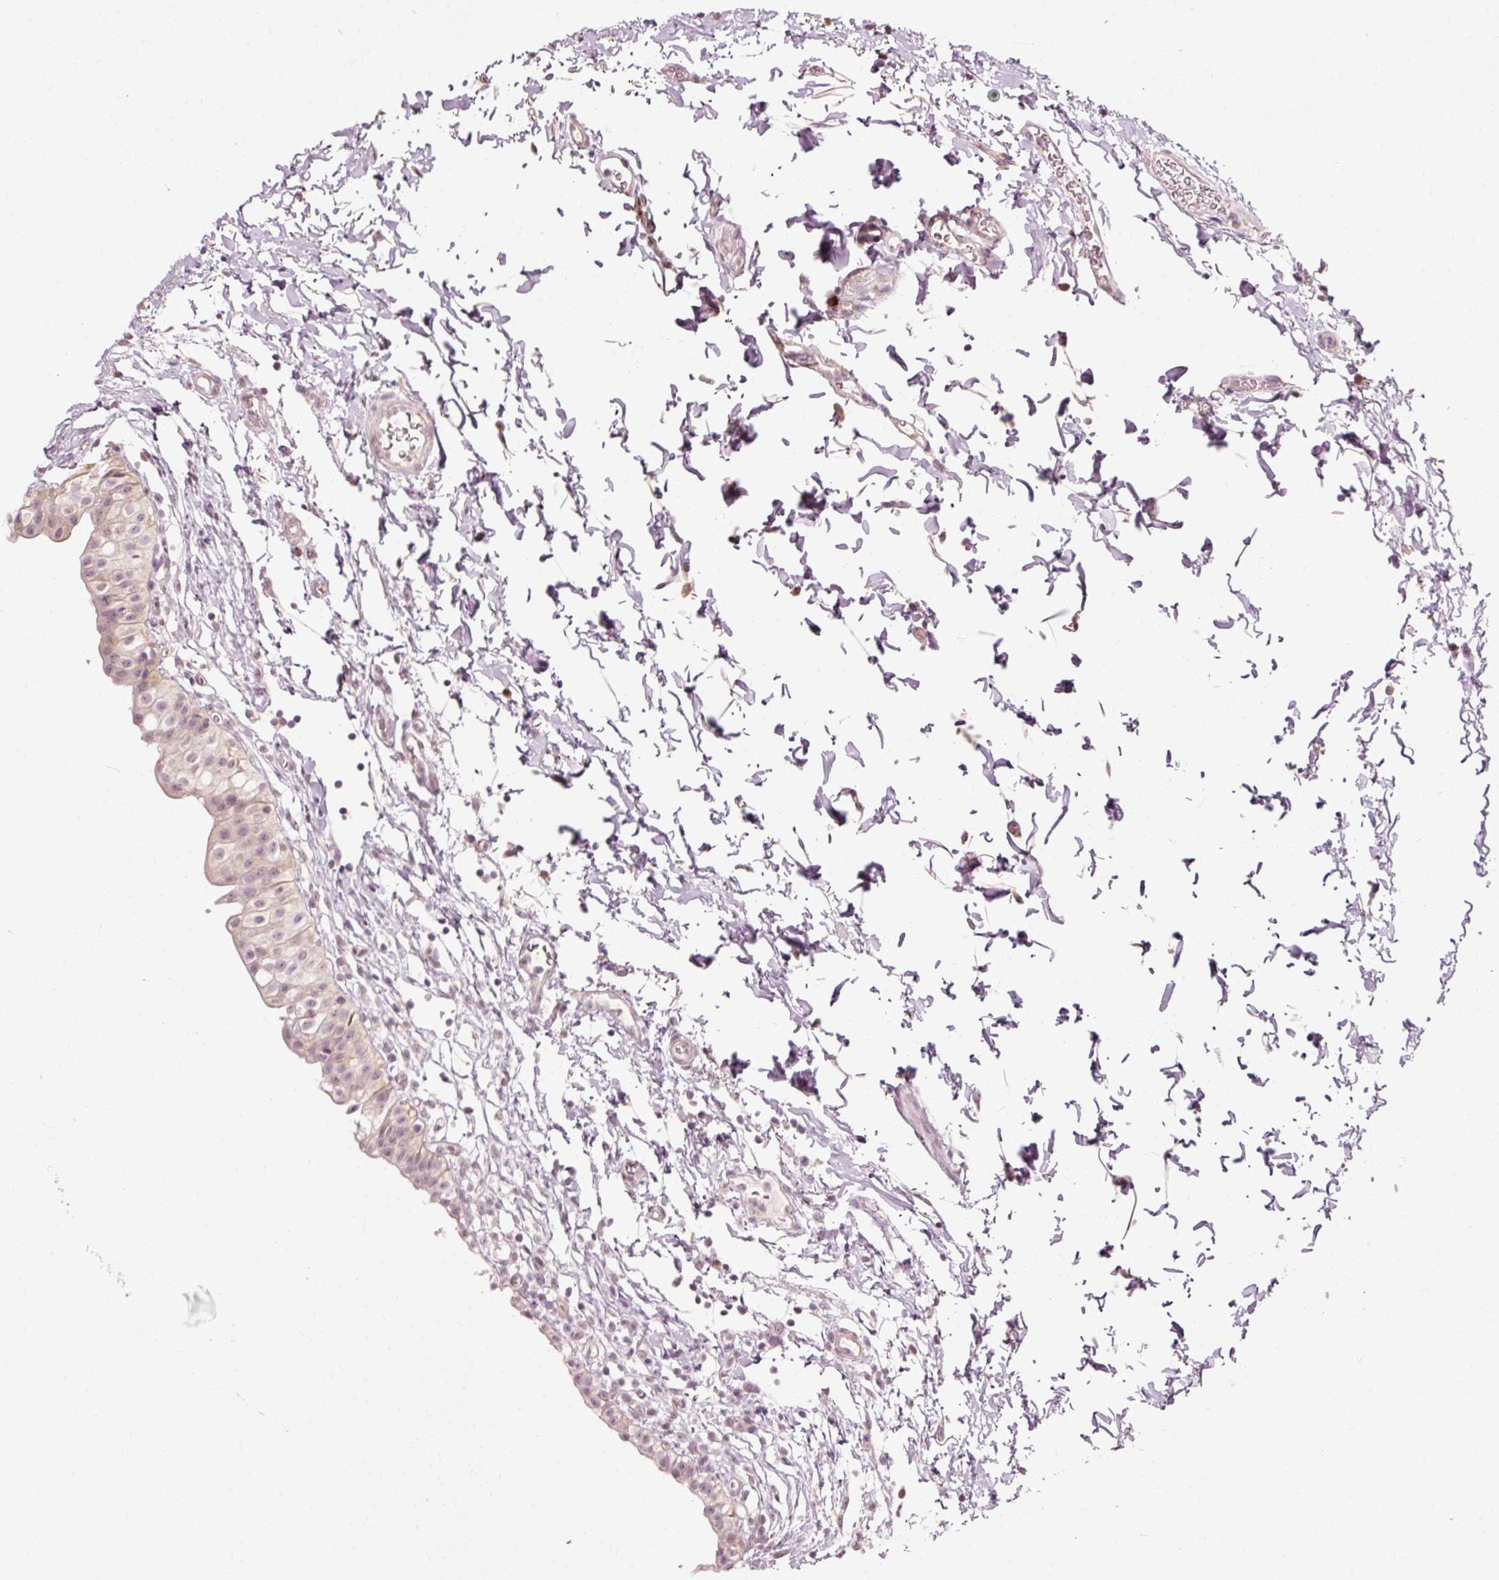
{"staining": {"intensity": "weak", "quantity": "25%-75%", "location": "nuclear"}, "tissue": "urinary bladder", "cell_type": "Urothelial cells", "image_type": "normal", "snomed": [{"axis": "morphology", "description": "Normal tissue, NOS"}, {"axis": "topography", "description": "Urinary bladder"}, {"axis": "topography", "description": "Peripheral nerve tissue"}], "caption": "The histopathology image shows immunohistochemical staining of normal urinary bladder. There is weak nuclear staining is appreciated in approximately 25%-75% of urothelial cells.", "gene": "RGPD5", "patient": {"sex": "male", "age": 55}}